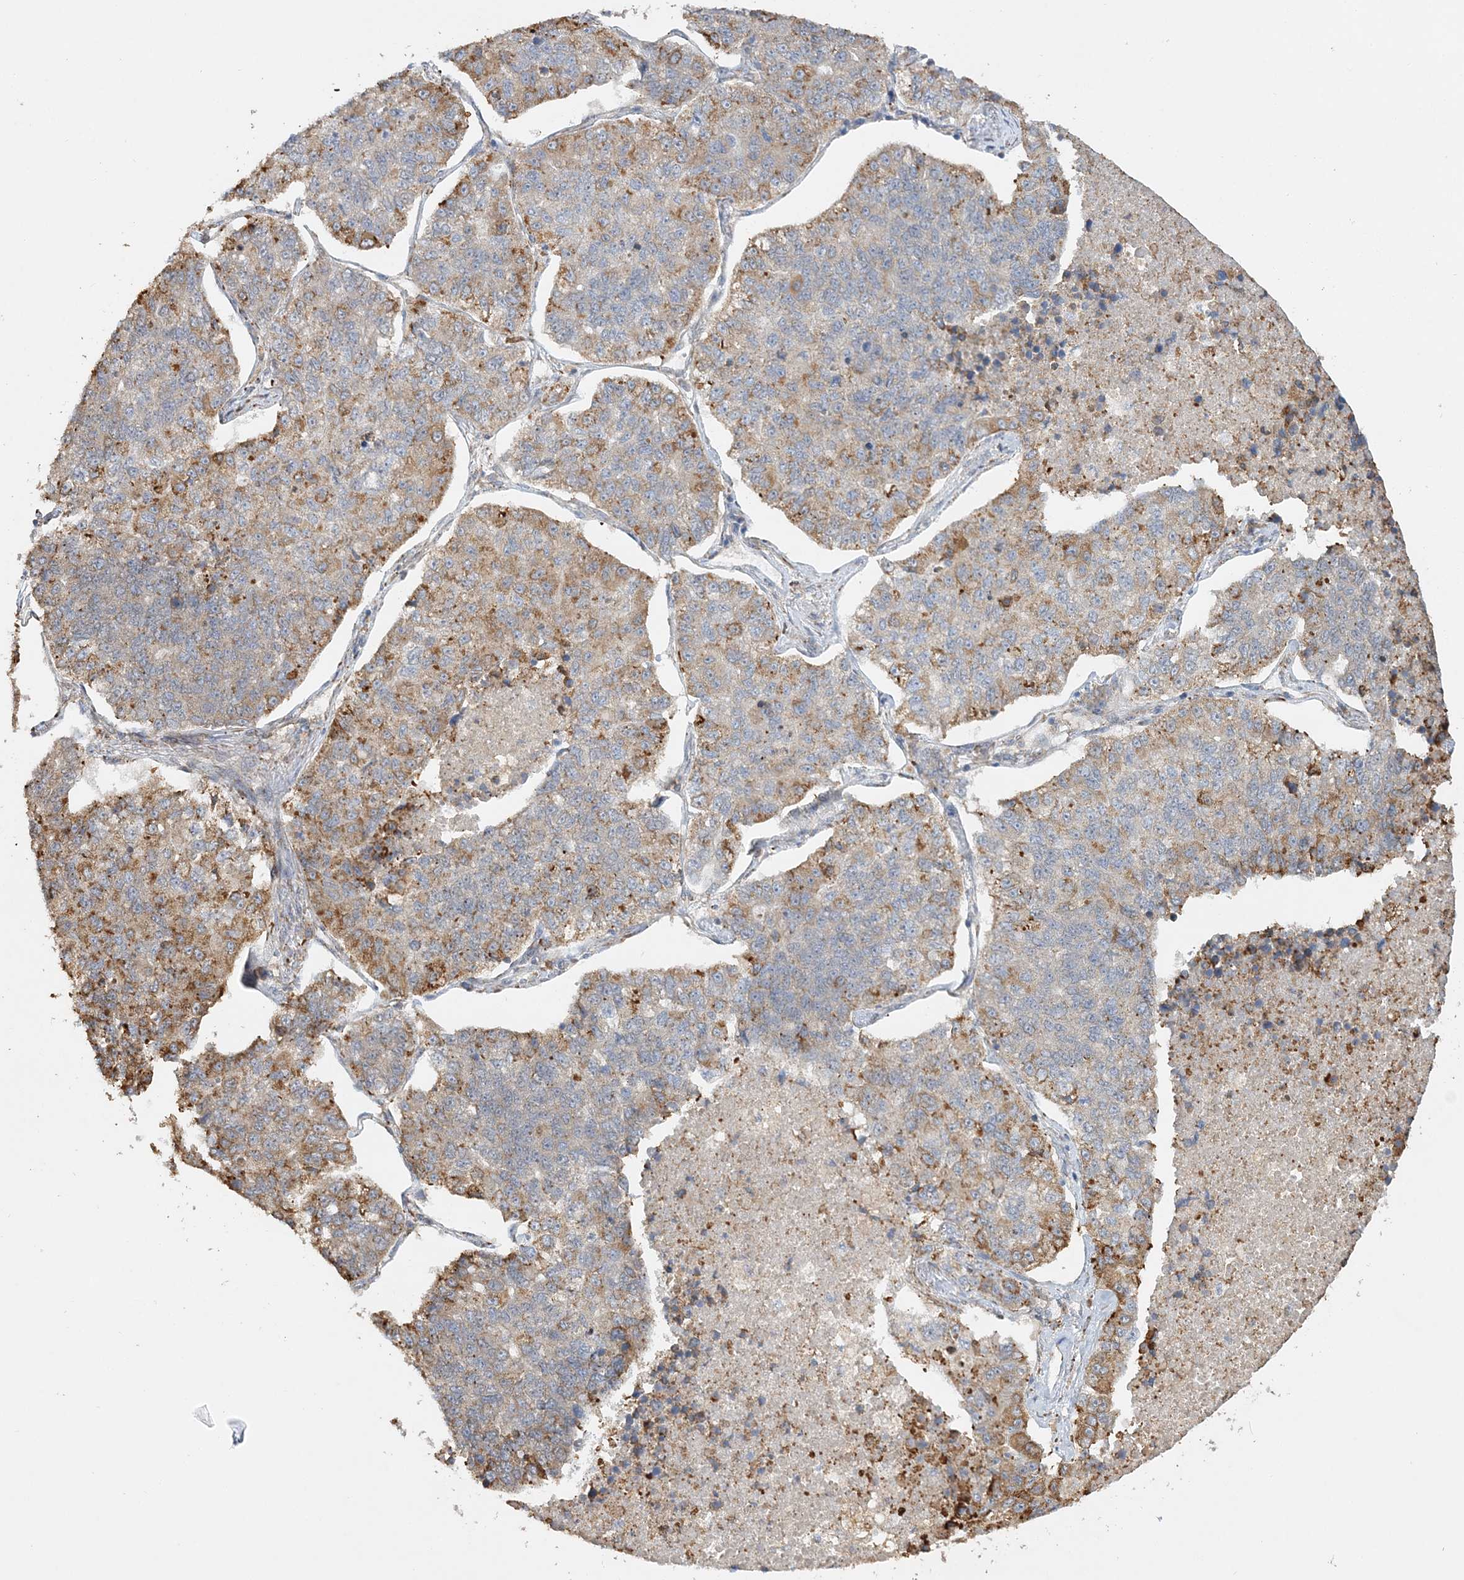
{"staining": {"intensity": "moderate", "quantity": "25%-75%", "location": "cytoplasmic/membranous"}, "tissue": "lung cancer", "cell_type": "Tumor cells", "image_type": "cancer", "snomed": [{"axis": "morphology", "description": "Adenocarcinoma, NOS"}, {"axis": "topography", "description": "Lung"}], "caption": "The image demonstrates a brown stain indicating the presence of a protein in the cytoplasmic/membranous of tumor cells in lung cancer.", "gene": "ZFYVE16", "patient": {"sex": "male", "age": 49}}